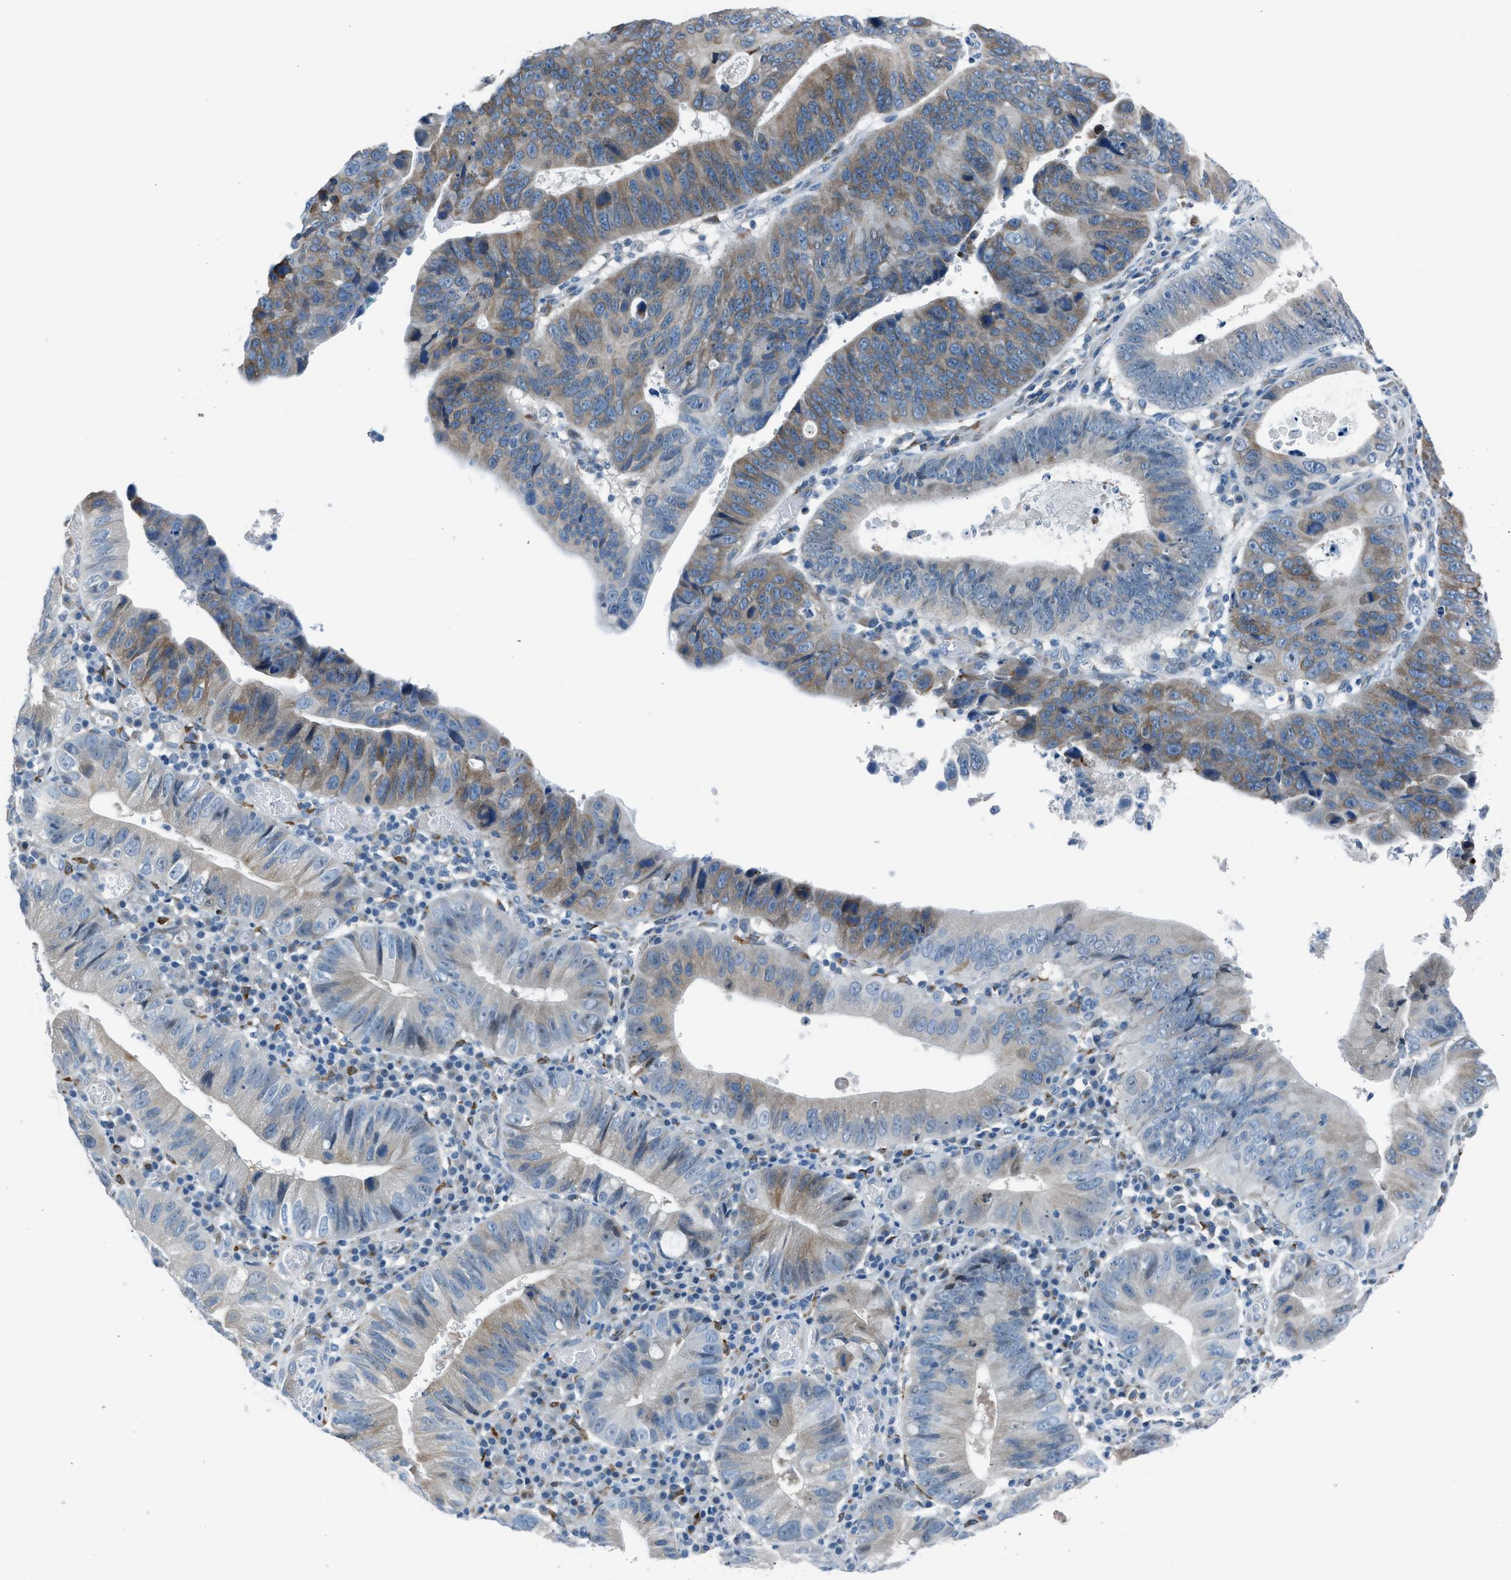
{"staining": {"intensity": "moderate", "quantity": "25%-75%", "location": "cytoplasmic/membranous"}, "tissue": "stomach cancer", "cell_type": "Tumor cells", "image_type": "cancer", "snomed": [{"axis": "morphology", "description": "Adenocarcinoma, NOS"}, {"axis": "topography", "description": "Stomach"}], "caption": "IHC (DAB) staining of stomach cancer (adenocarcinoma) demonstrates moderate cytoplasmic/membranous protein staining in approximately 25%-75% of tumor cells.", "gene": "RNF41", "patient": {"sex": "male", "age": 59}}